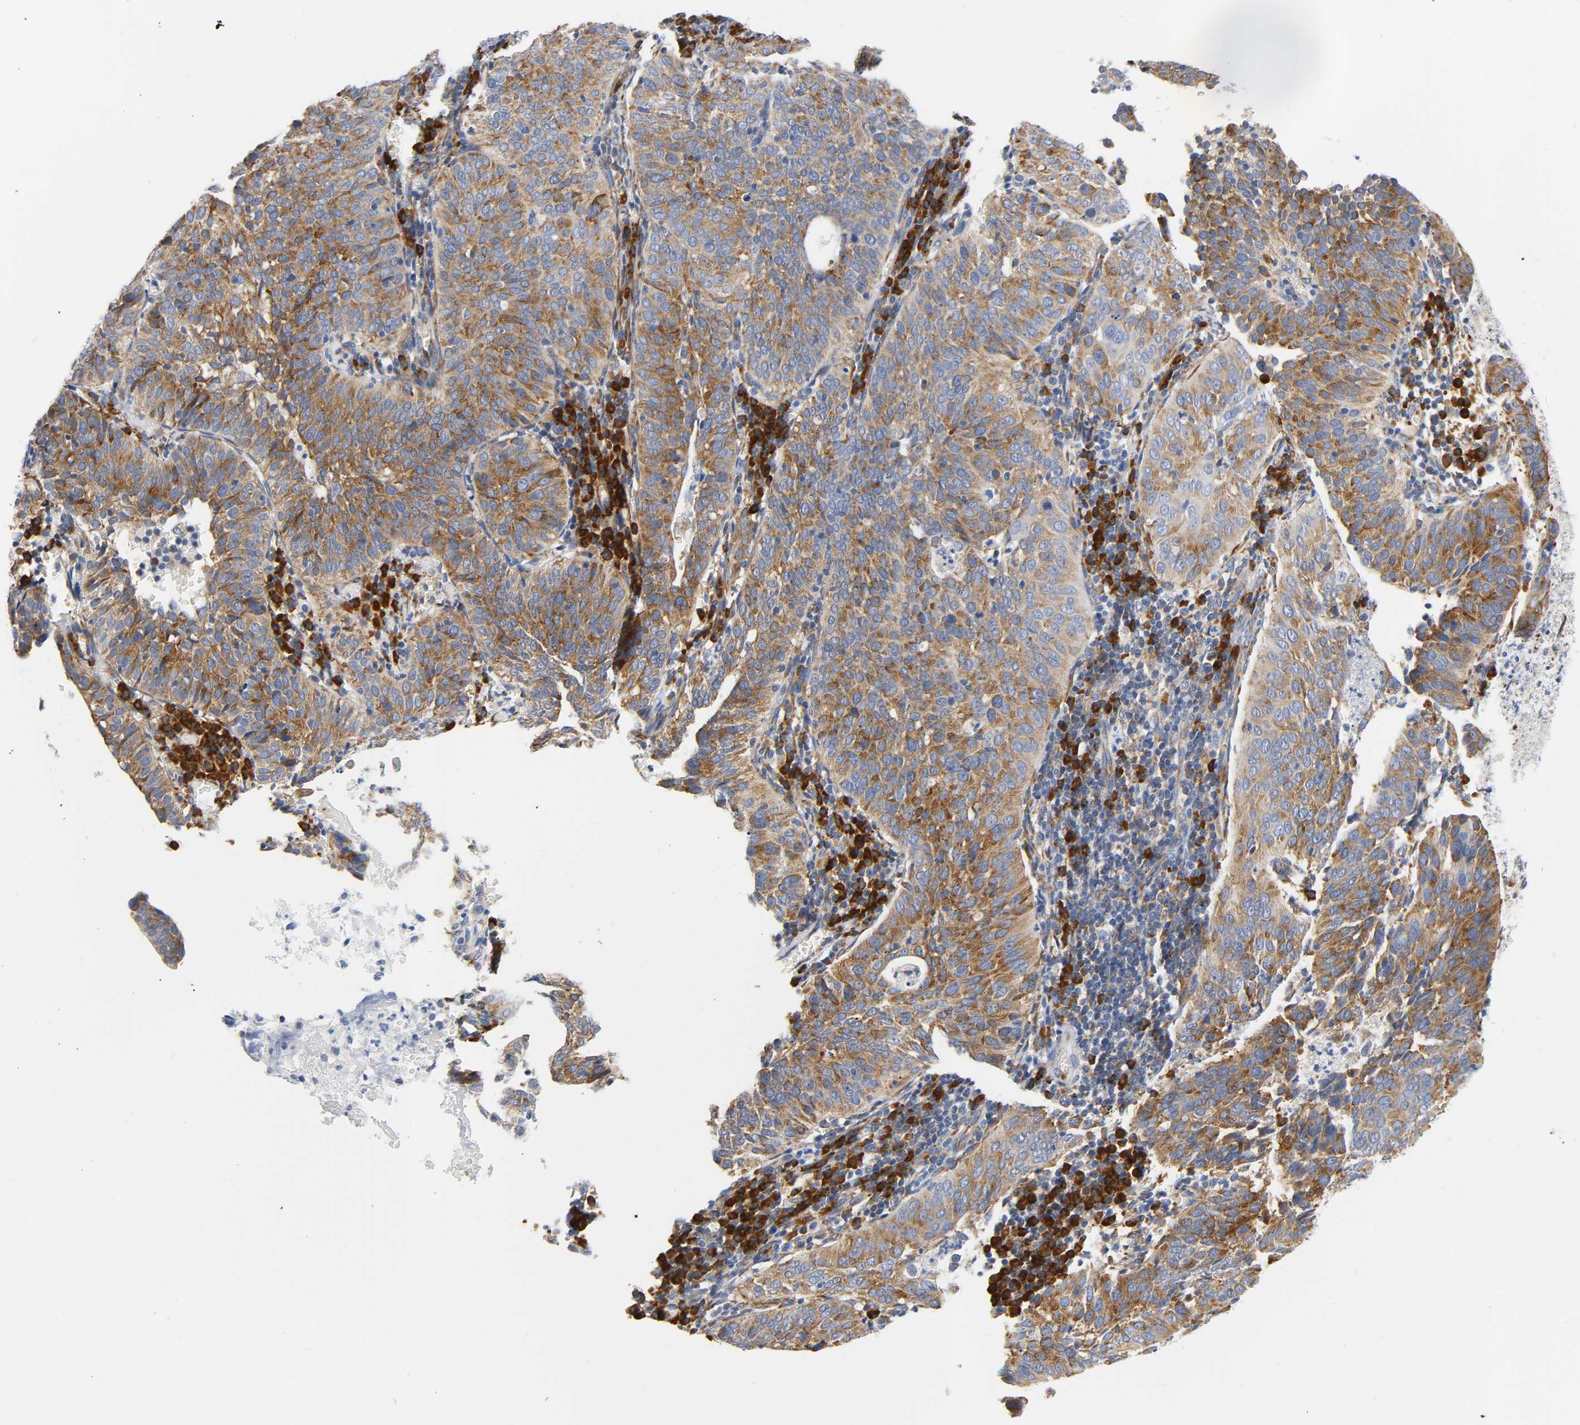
{"staining": {"intensity": "moderate", "quantity": ">75%", "location": "cytoplasmic/membranous"}, "tissue": "cervical cancer", "cell_type": "Tumor cells", "image_type": "cancer", "snomed": [{"axis": "morphology", "description": "Squamous cell carcinoma, NOS"}, {"axis": "topography", "description": "Cervix"}], "caption": "IHC (DAB (3,3'-diaminobenzidine)) staining of squamous cell carcinoma (cervical) reveals moderate cytoplasmic/membranous protein expression in approximately >75% of tumor cells.", "gene": "REL", "patient": {"sex": "female", "age": 39}}